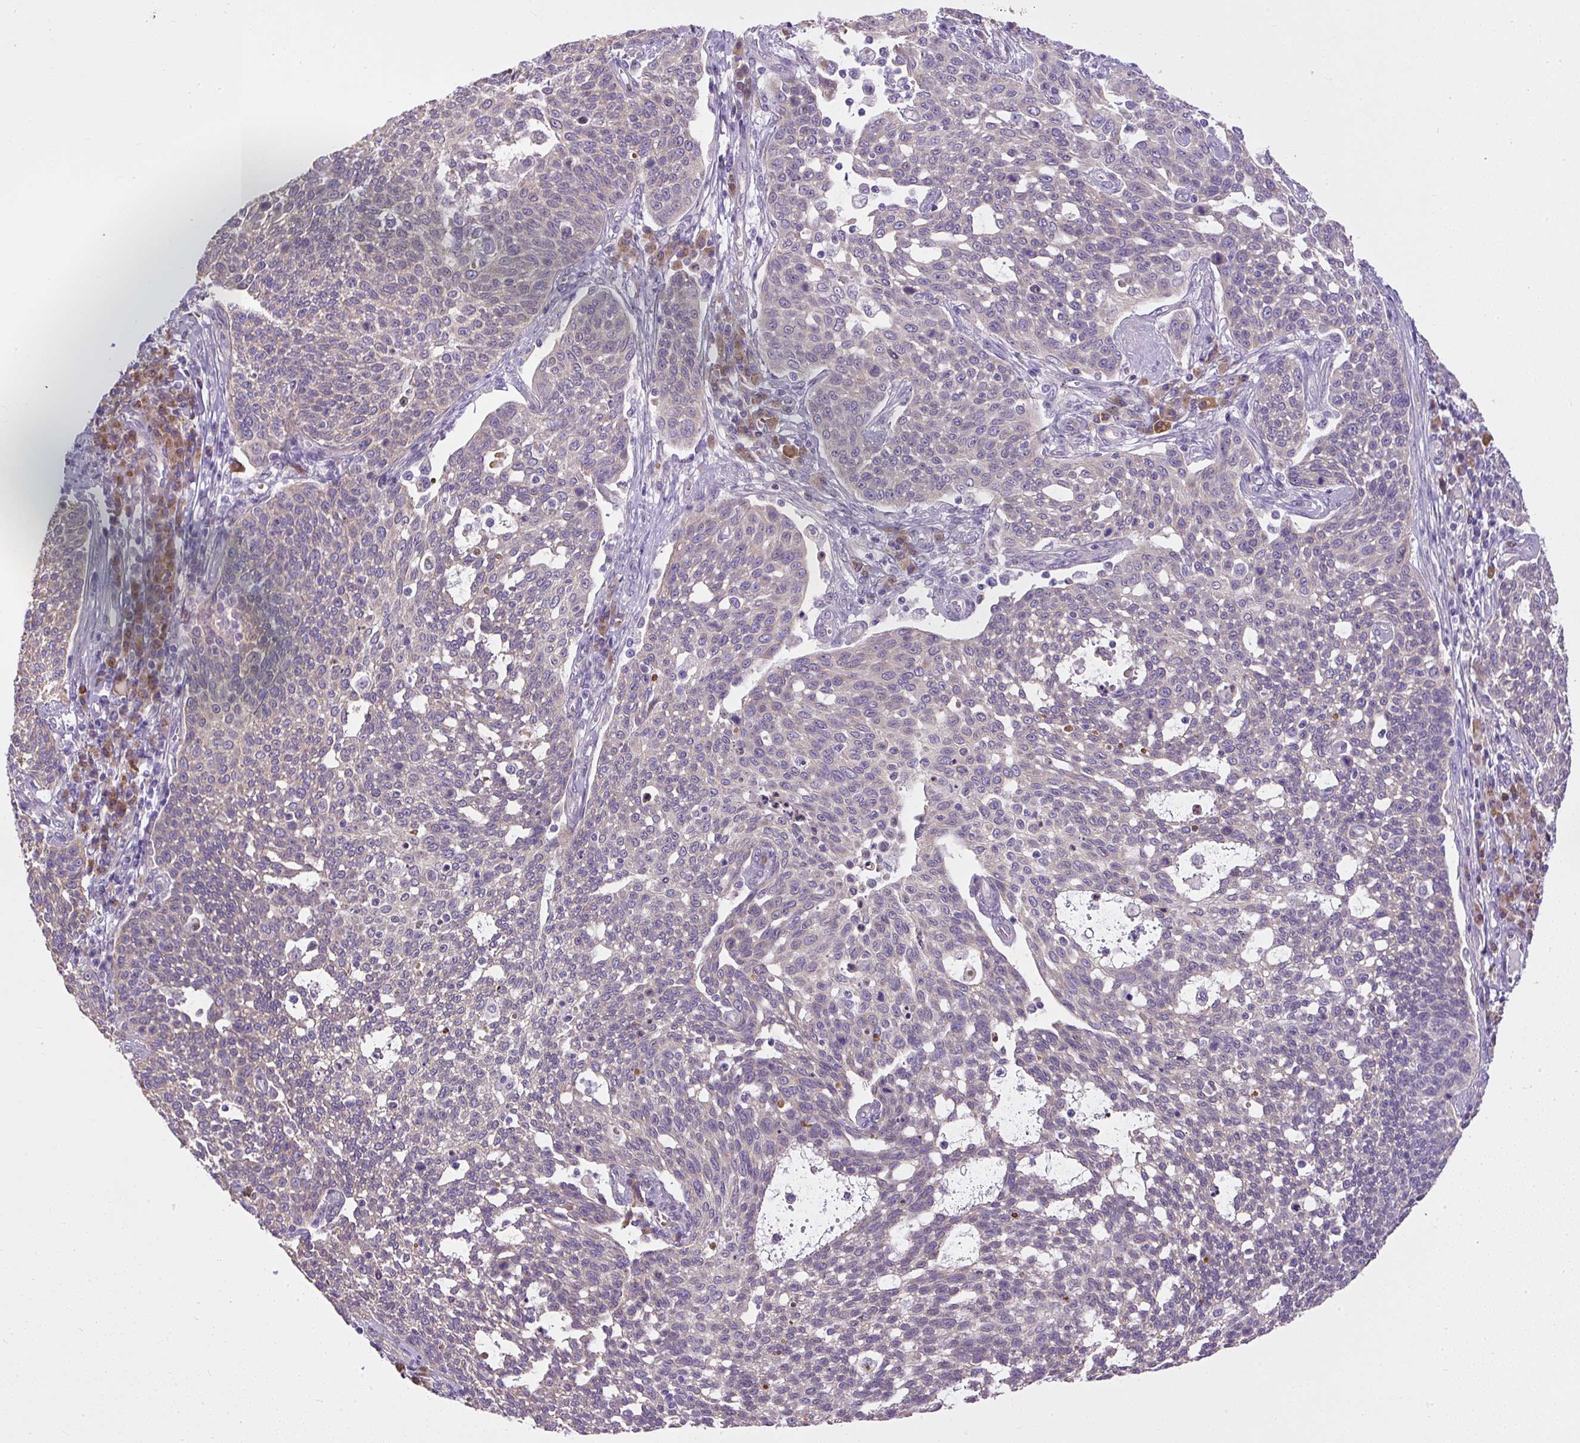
{"staining": {"intensity": "negative", "quantity": "none", "location": "none"}, "tissue": "cervical cancer", "cell_type": "Tumor cells", "image_type": "cancer", "snomed": [{"axis": "morphology", "description": "Squamous cell carcinoma, NOS"}, {"axis": "topography", "description": "Cervix"}], "caption": "Immunohistochemistry of squamous cell carcinoma (cervical) displays no positivity in tumor cells.", "gene": "FAM149A", "patient": {"sex": "female", "age": 34}}